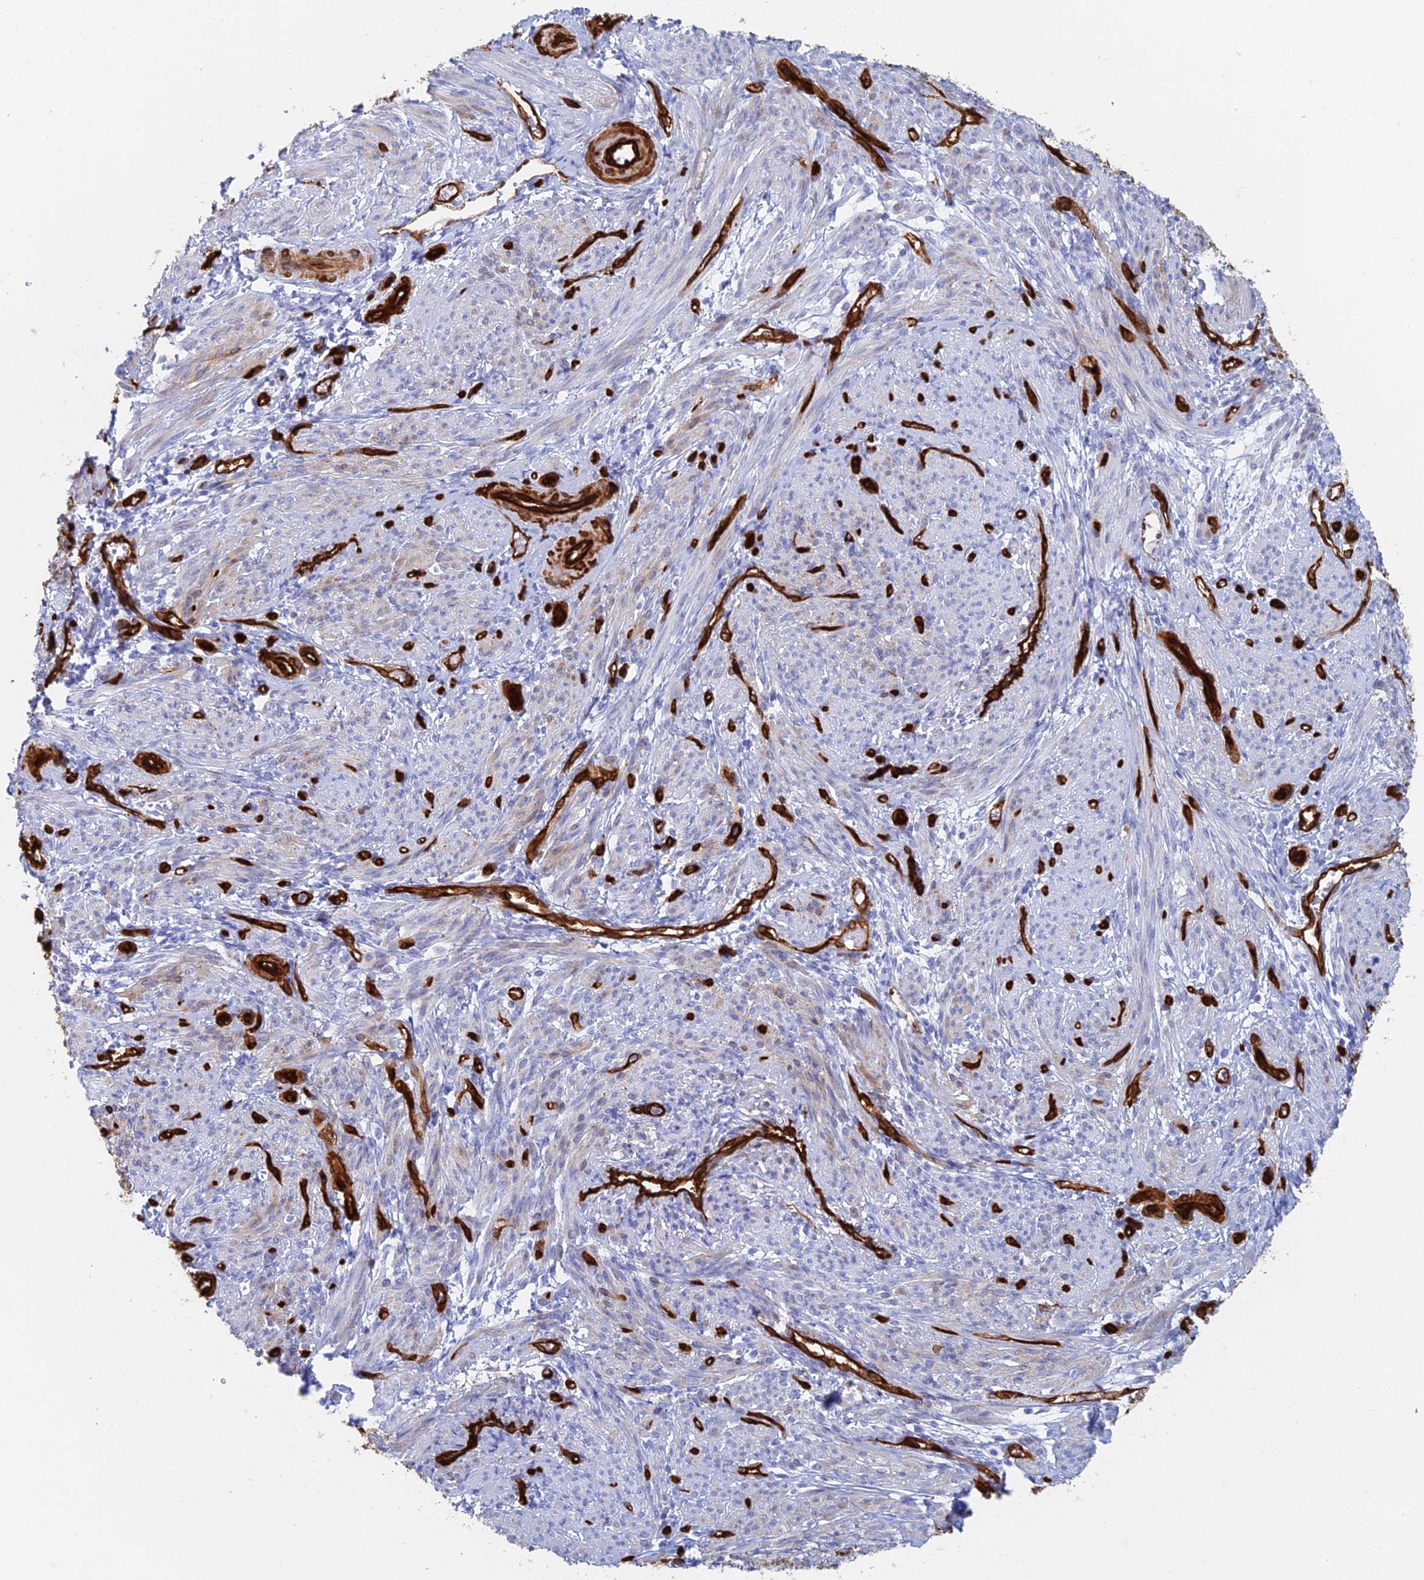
{"staining": {"intensity": "negative", "quantity": "none", "location": "none"}, "tissue": "smooth muscle", "cell_type": "Smooth muscle cells", "image_type": "normal", "snomed": [{"axis": "morphology", "description": "Normal tissue, NOS"}, {"axis": "topography", "description": "Smooth muscle"}], "caption": "This is an immunohistochemistry (IHC) histopathology image of normal human smooth muscle. There is no positivity in smooth muscle cells.", "gene": "CRIP2", "patient": {"sex": "female", "age": 39}}